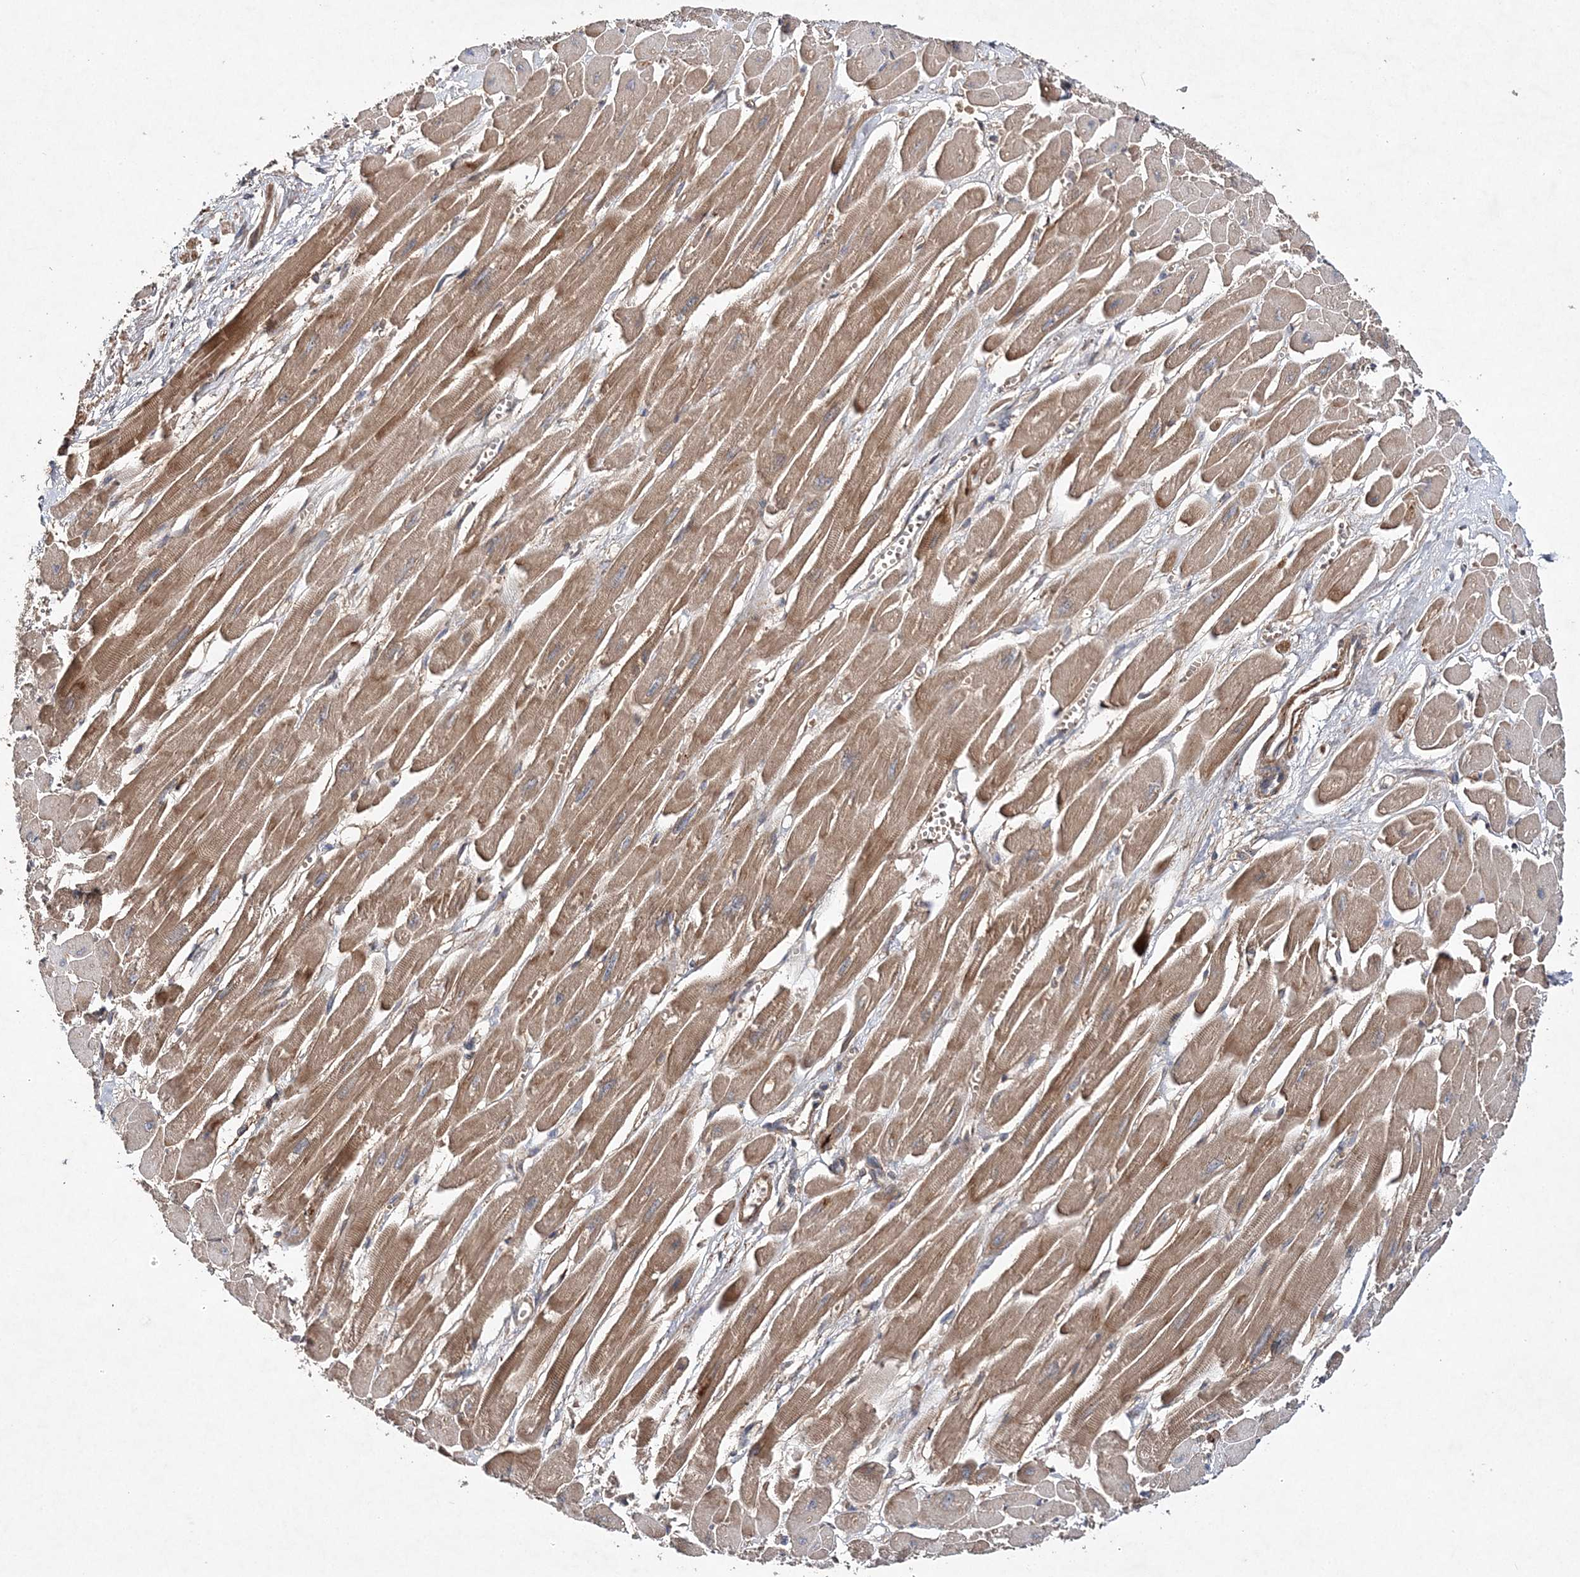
{"staining": {"intensity": "moderate", "quantity": ">75%", "location": "cytoplasmic/membranous"}, "tissue": "heart muscle", "cell_type": "Cardiomyocytes", "image_type": "normal", "snomed": [{"axis": "morphology", "description": "Normal tissue, NOS"}, {"axis": "topography", "description": "Heart"}], "caption": "Immunohistochemical staining of benign human heart muscle reveals moderate cytoplasmic/membranous protein staining in about >75% of cardiomyocytes.", "gene": "TMEM9B", "patient": {"sex": "female", "age": 54}}